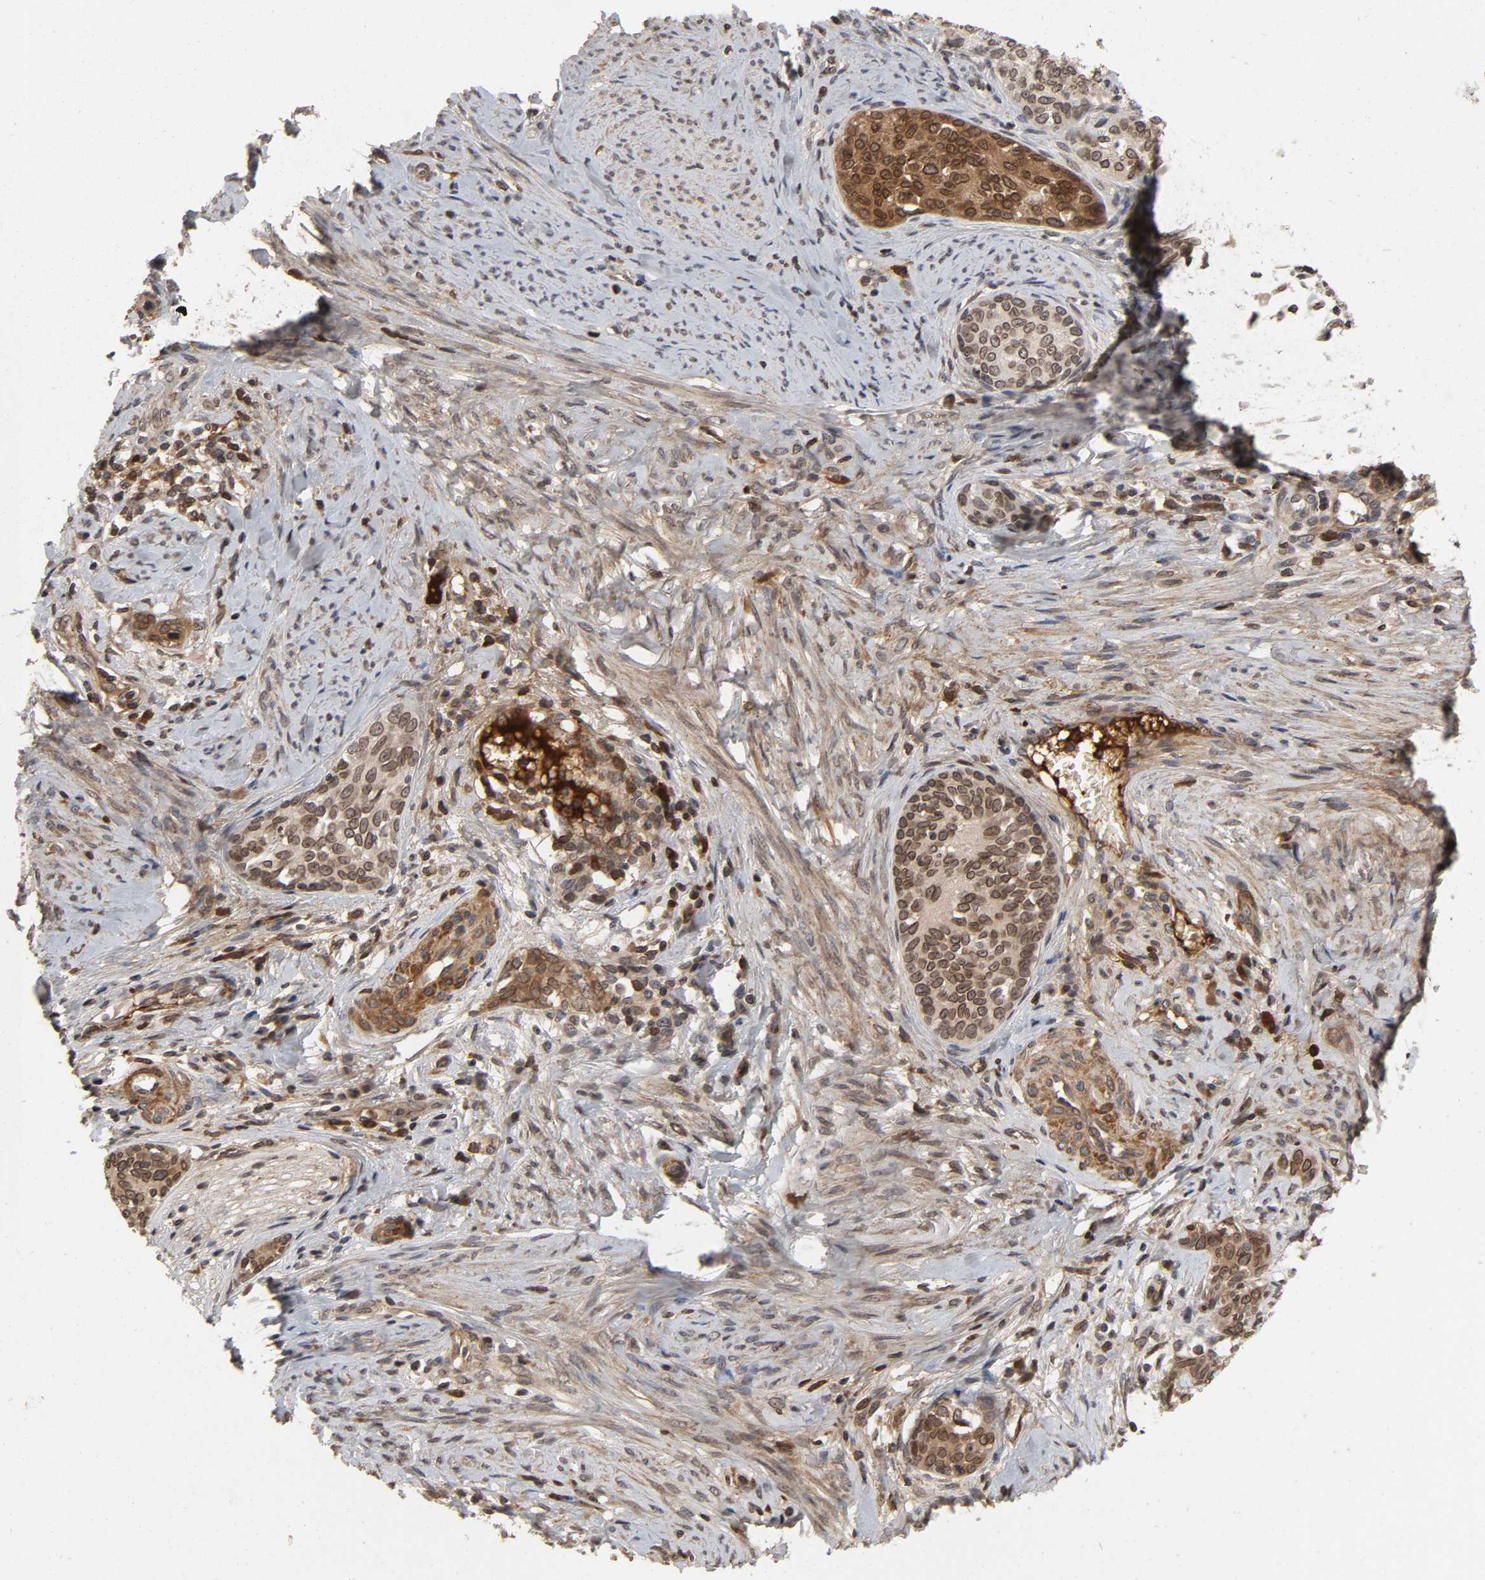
{"staining": {"intensity": "strong", "quantity": ">75%", "location": "cytoplasmic/membranous,nuclear"}, "tissue": "cervical cancer", "cell_type": "Tumor cells", "image_type": "cancer", "snomed": [{"axis": "morphology", "description": "Squamous cell carcinoma, NOS"}, {"axis": "morphology", "description": "Adenocarcinoma, NOS"}, {"axis": "topography", "description": "Cervix"}], "caption": "Protein staining demonstrates strong cytoplasmic/membranous and nuclear positivity in approximately >75% of tumor cells in cervical cancer (squamous cell carcinoma).", "gene": "CPN2", "patient": {"sex": "female", "age": 52}}